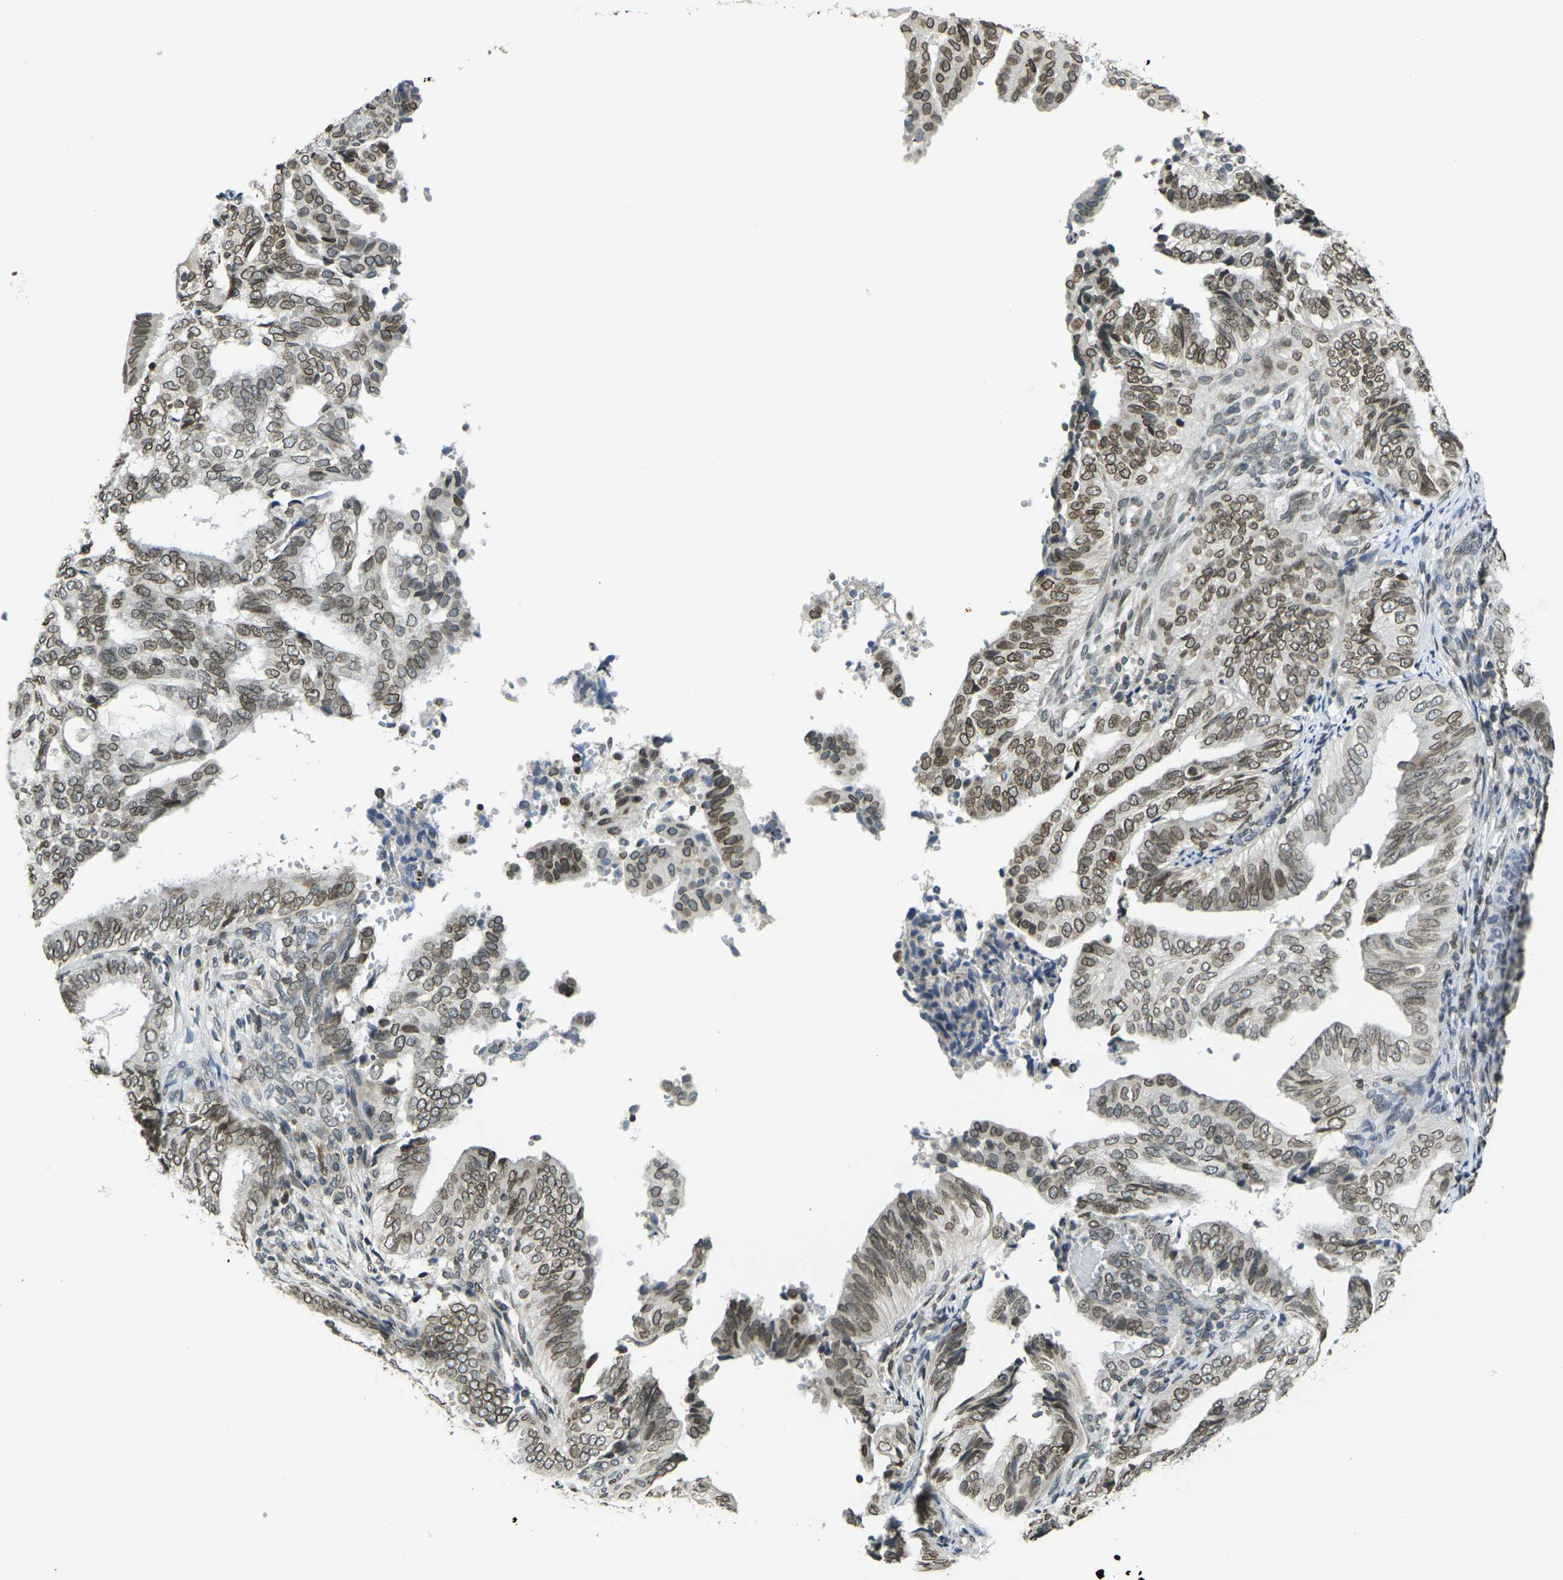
{"staining": {"intensity": "moderate", "quantity": "25%-75%", "location": "cytoplasmic/membranous,nuclear"}, "tissue": "endometrial cancer", "cell_type": "Tumor cells", "image_type": "cancer", "snomed": [{"axis": "morphology", "description": "Adenocarcinoma, NOS"}, {"axis": "topography", "description": "Endometrium"}], "caption": "Tumor cells show moderate cytoplasmic/membranous and nuclear expression in about 25%-75% of cells in endometrial cancer (adenocarcinoma).", "gene": "BRDT", "patient": {"sex": "female", "age": 58}}